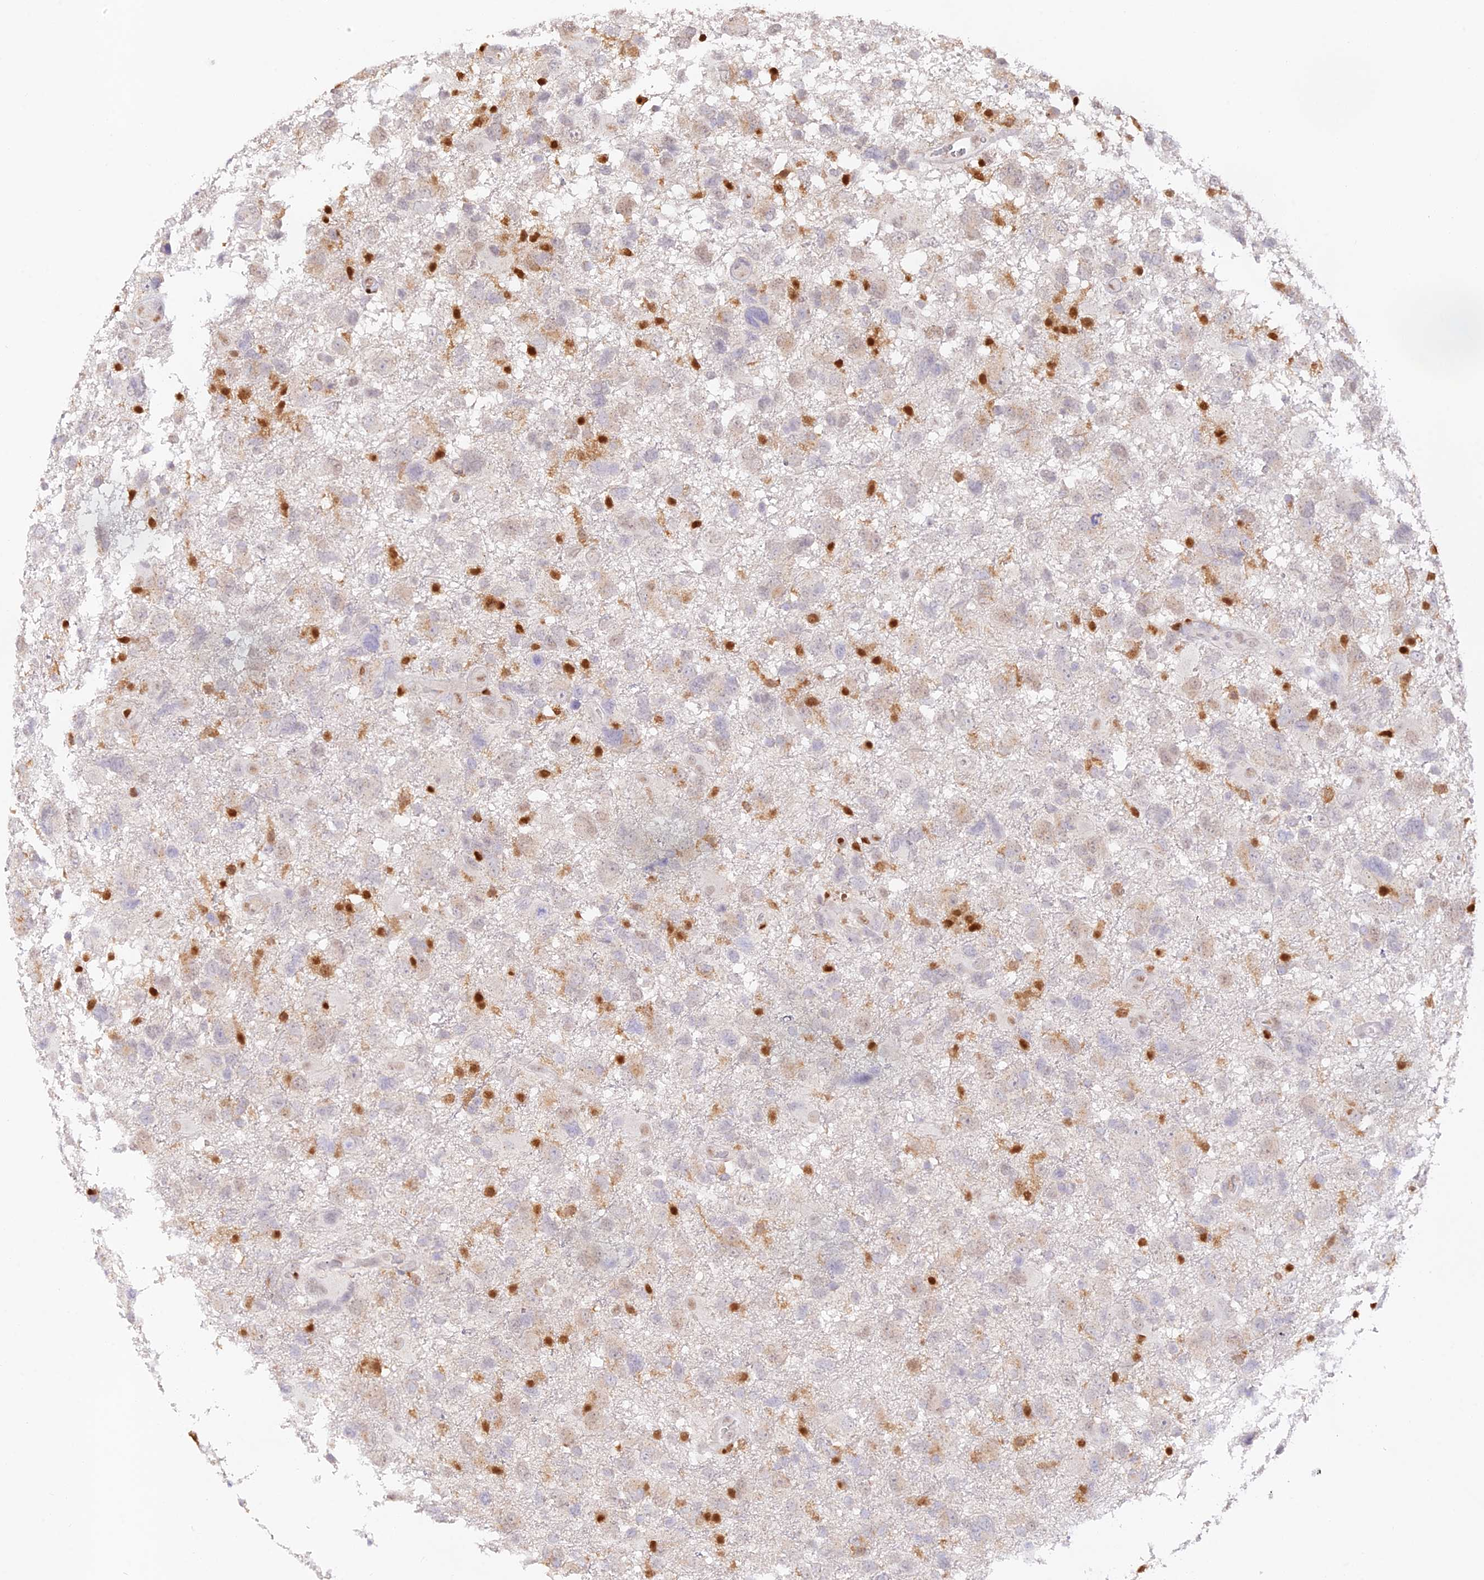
{"staining": {"intensity": "negative", "quantity": "none", "location": "none"}, "tissue": "glioma", "cell_type": "Tumor cells", "image_type": "cancer", "snomed": [{"axis": "morphology", "description": "Glioma, malignant, High grade"}, {"axis": "topography", "description": "Brain"}], "caption": "Protein analysis of malignant glioma (high-grade) demonstrates no significant expression in tumor cells. (DAB (3,3'-diaminobenzidine) immunohistochemistry with hematoxylin counter stain).", "gene": "DENND1C", "patient": {"sex": "male", "age": 61}}